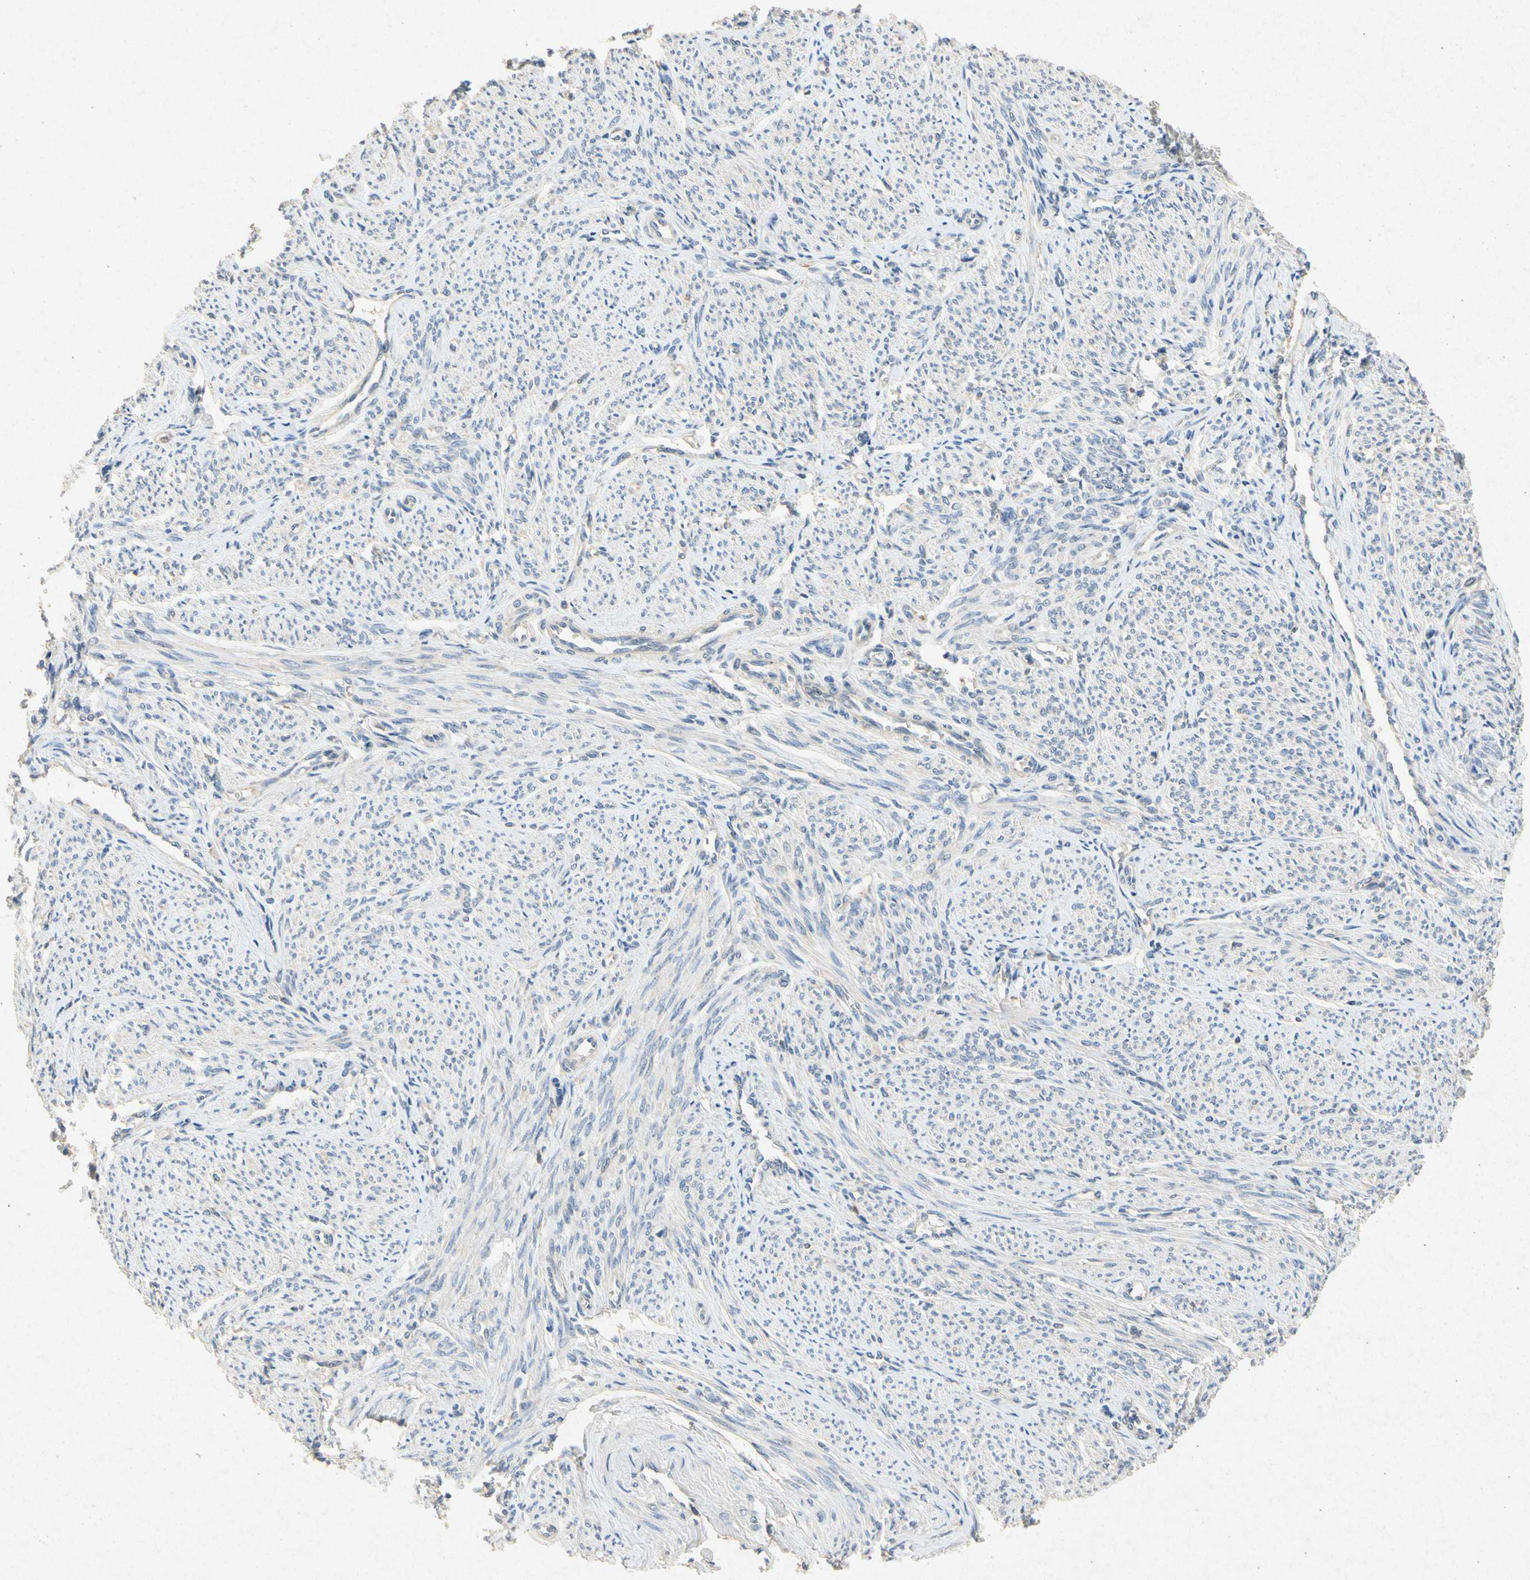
{"staining": {"intensity": "weak", "quantity": "25%-75%", "location": "cytoplasmic/membranous"}, "tissue": "smooth muscle", "cell_type": "Smooth muscle cells", "image_type": "normal", "snomed": [{"axis": "morphology", "description": "Normal tissue, NOS"}, {"axis": "topography", "description": "Smooth muscle"}], "caption": "This photomicrograph exhibits immunohistochemistry staining of normal smooth muscle, with low weak cytoplasmic/membranous positivity in approximately 25%-75% of smooth muscle cells.", "gene": "RPS6KA1", "patient": {"sex": "female", "age": 65}}